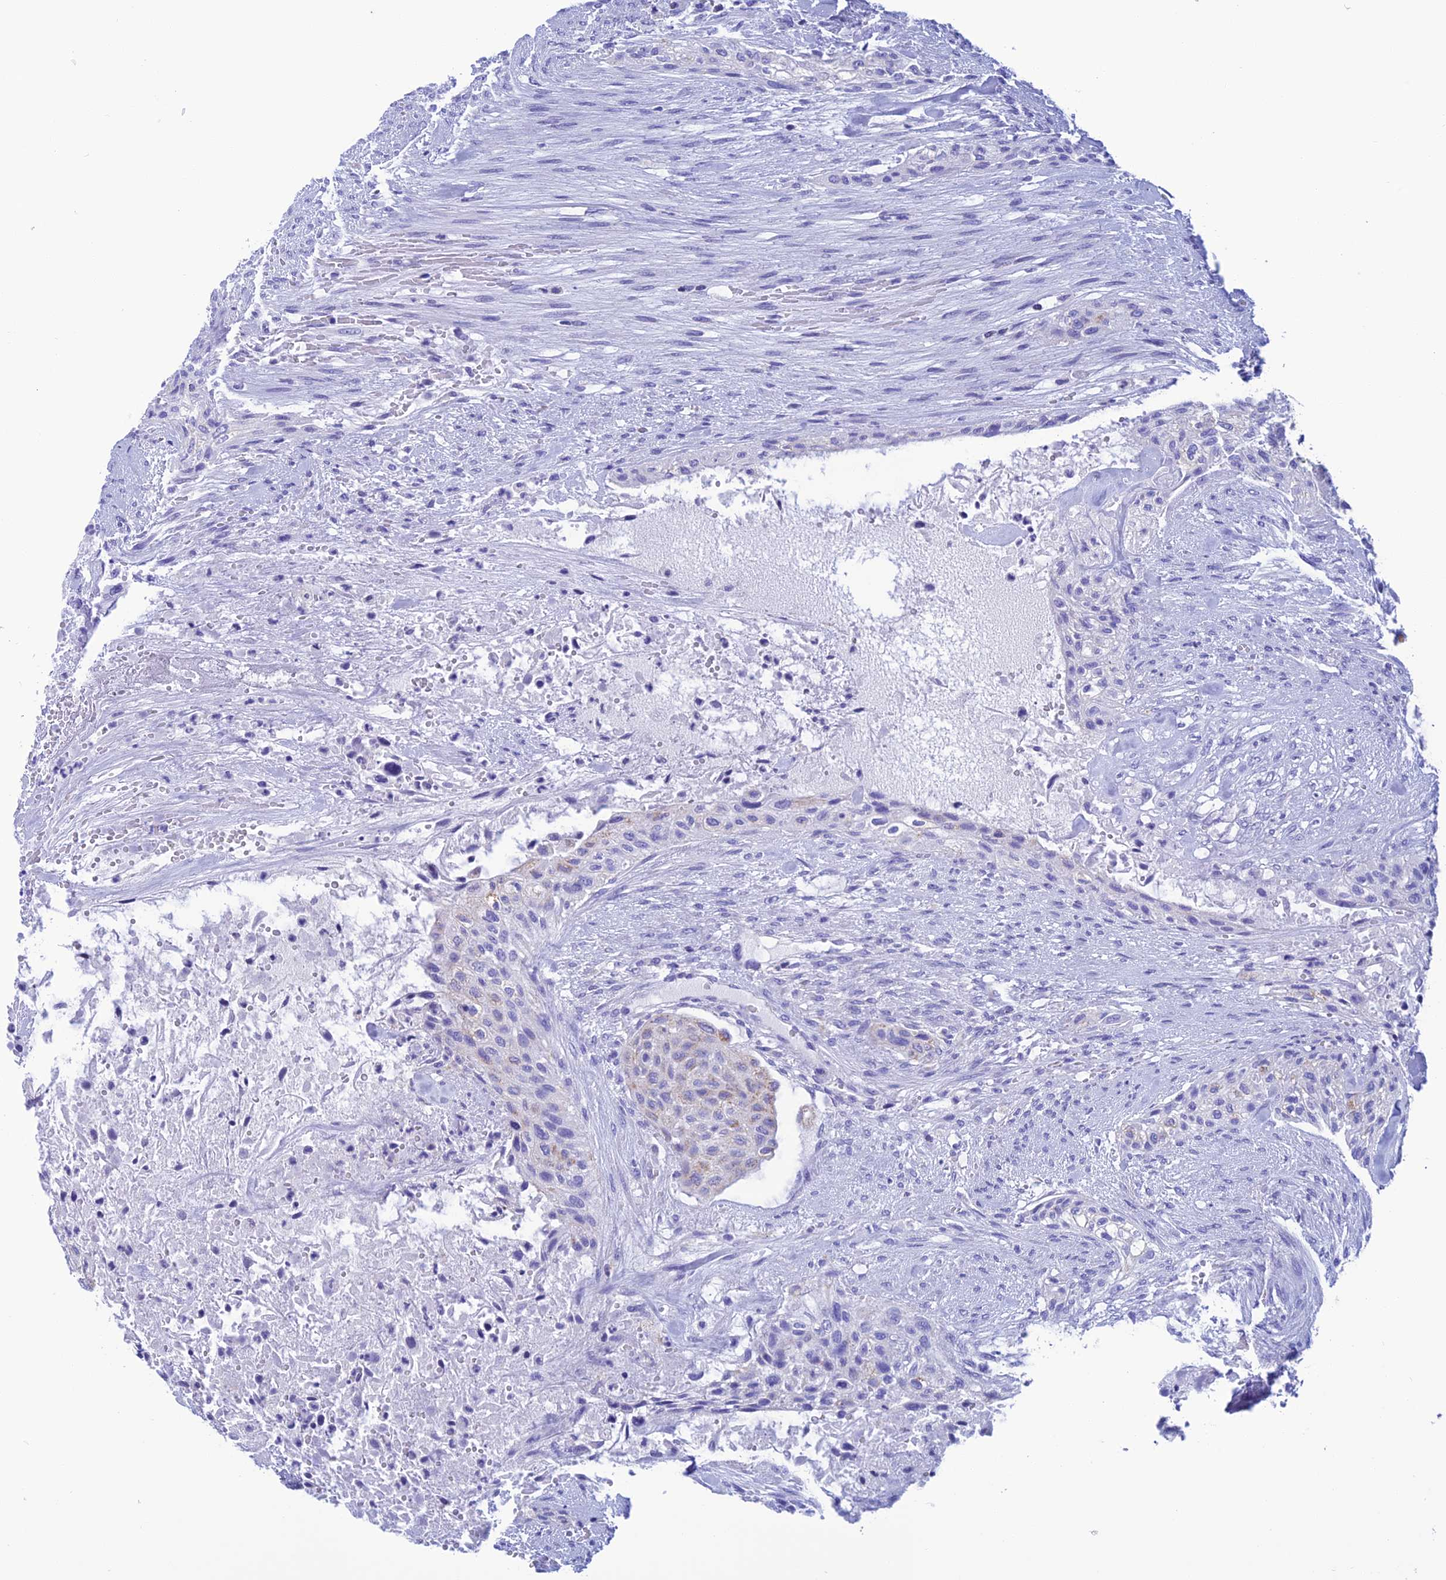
{"staining": {"intensity": "negative", "quantity": "none", "location": "none"}, "tissue": "urothelial cancer", "cell_type": "Tumor cells", "image_type": "cancer", "snomed": [{"axis": "morphology", "description": "Urothelial carcinoma, High grade"}, {"axis": "topography", "description": "Urinary bladder"}], "caption": "Immunohistochemistry micrograph of neoplastic tissue: urothelial cancer stained with DAB (3,3'-diaminobenzidine) demonstrates no significant protein staining in tumor cells.", "gene": "NXPE4", "patient": {"sex": "male", "age": 35}}